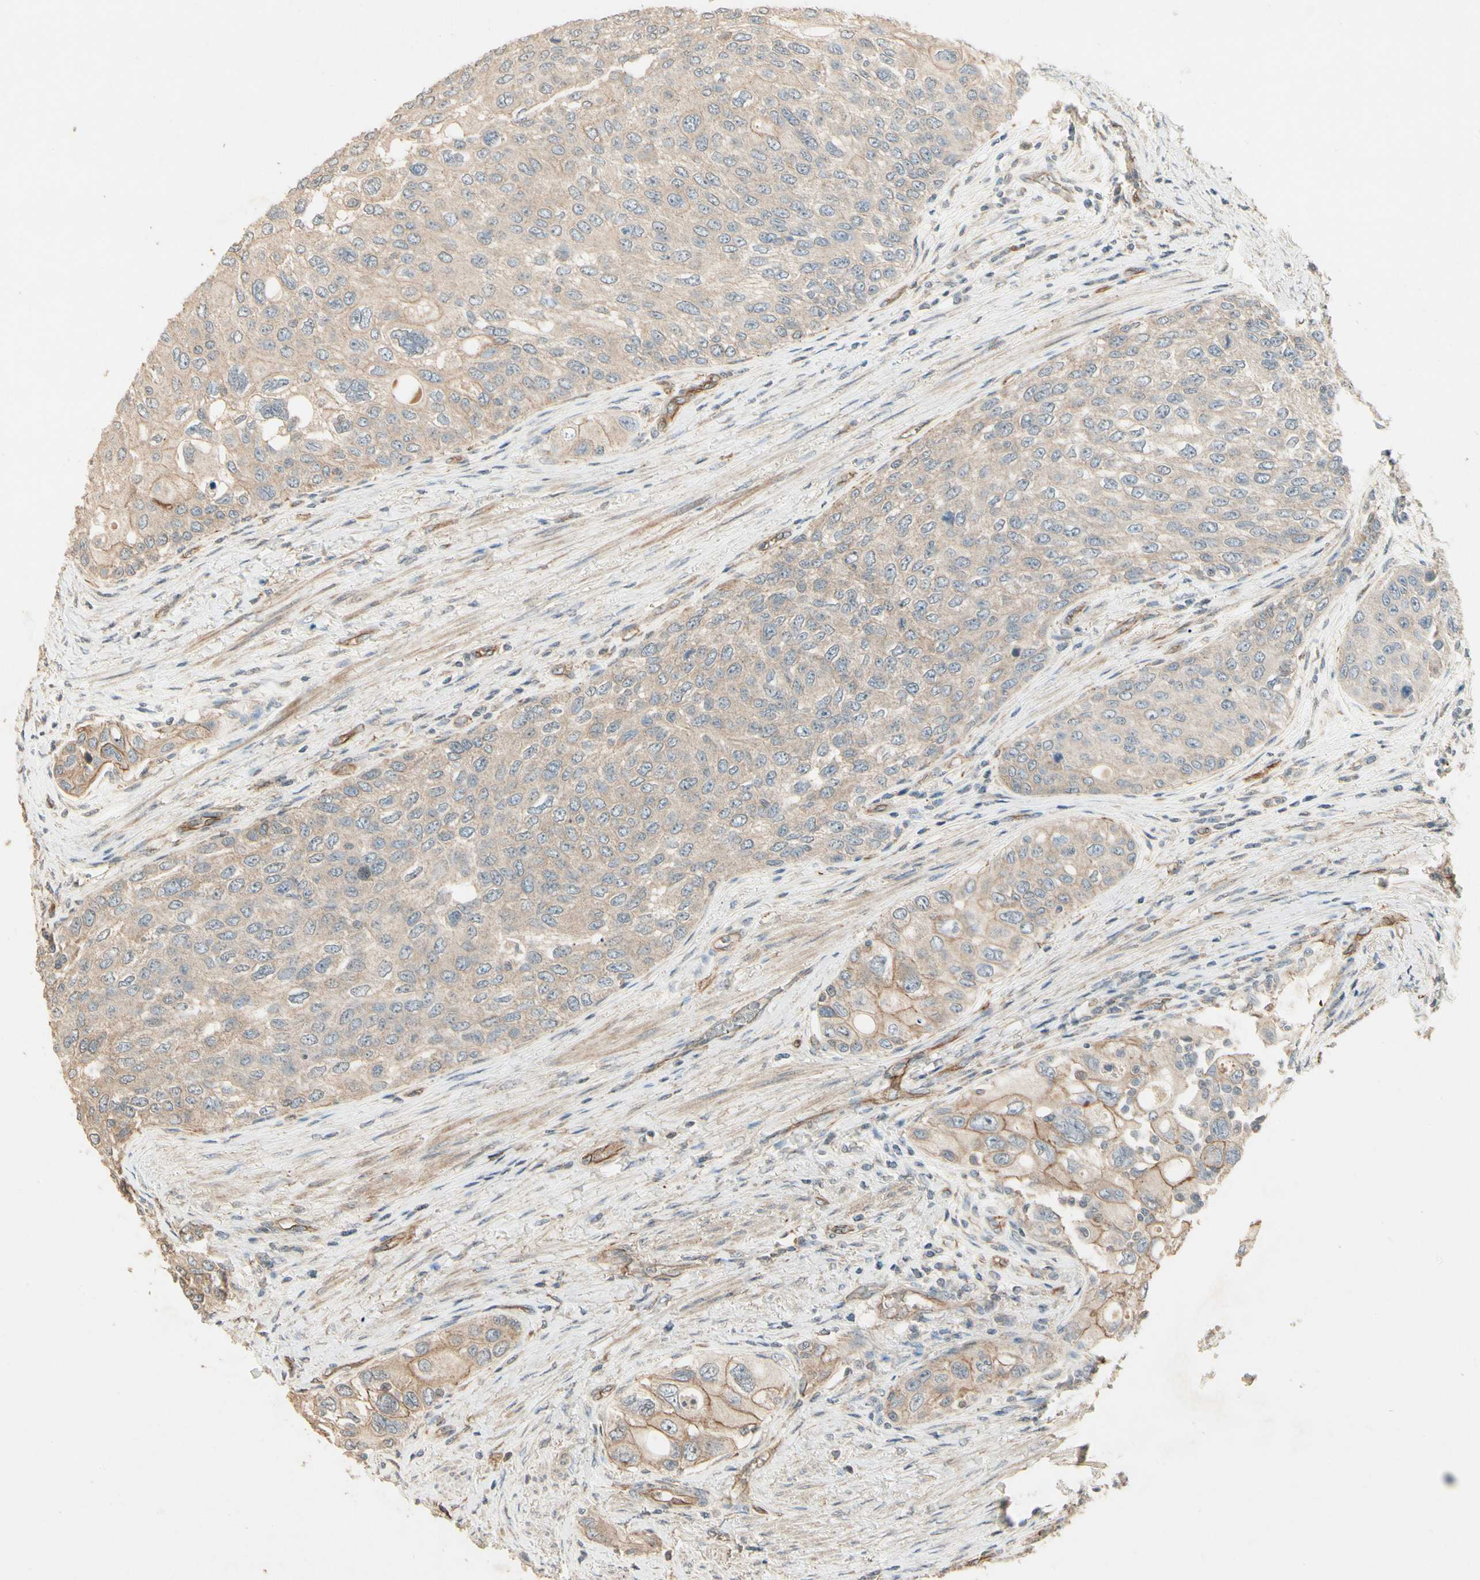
{"staining": {"intensity": "weak", "quantity": ">75%", "location": "cytoplasmic/membranous"}, "tissue": "urothelial cancer", "cell_type": "Tumor cells", "image_type": "cancer", "snomed": [{"axis": "morphology", "description": "Urothelial carcinoma, High grade"}, {"axis": "topography", "description": "Urinary bladder"}], "caption": "This is an image of immunohistochemistry staining of urothelial cancer, which shows weak staining in the cytoplasmic/membranous of tumor cells.", "gene": "RNF180", "patient": {"sex": "female", "age": 56}}